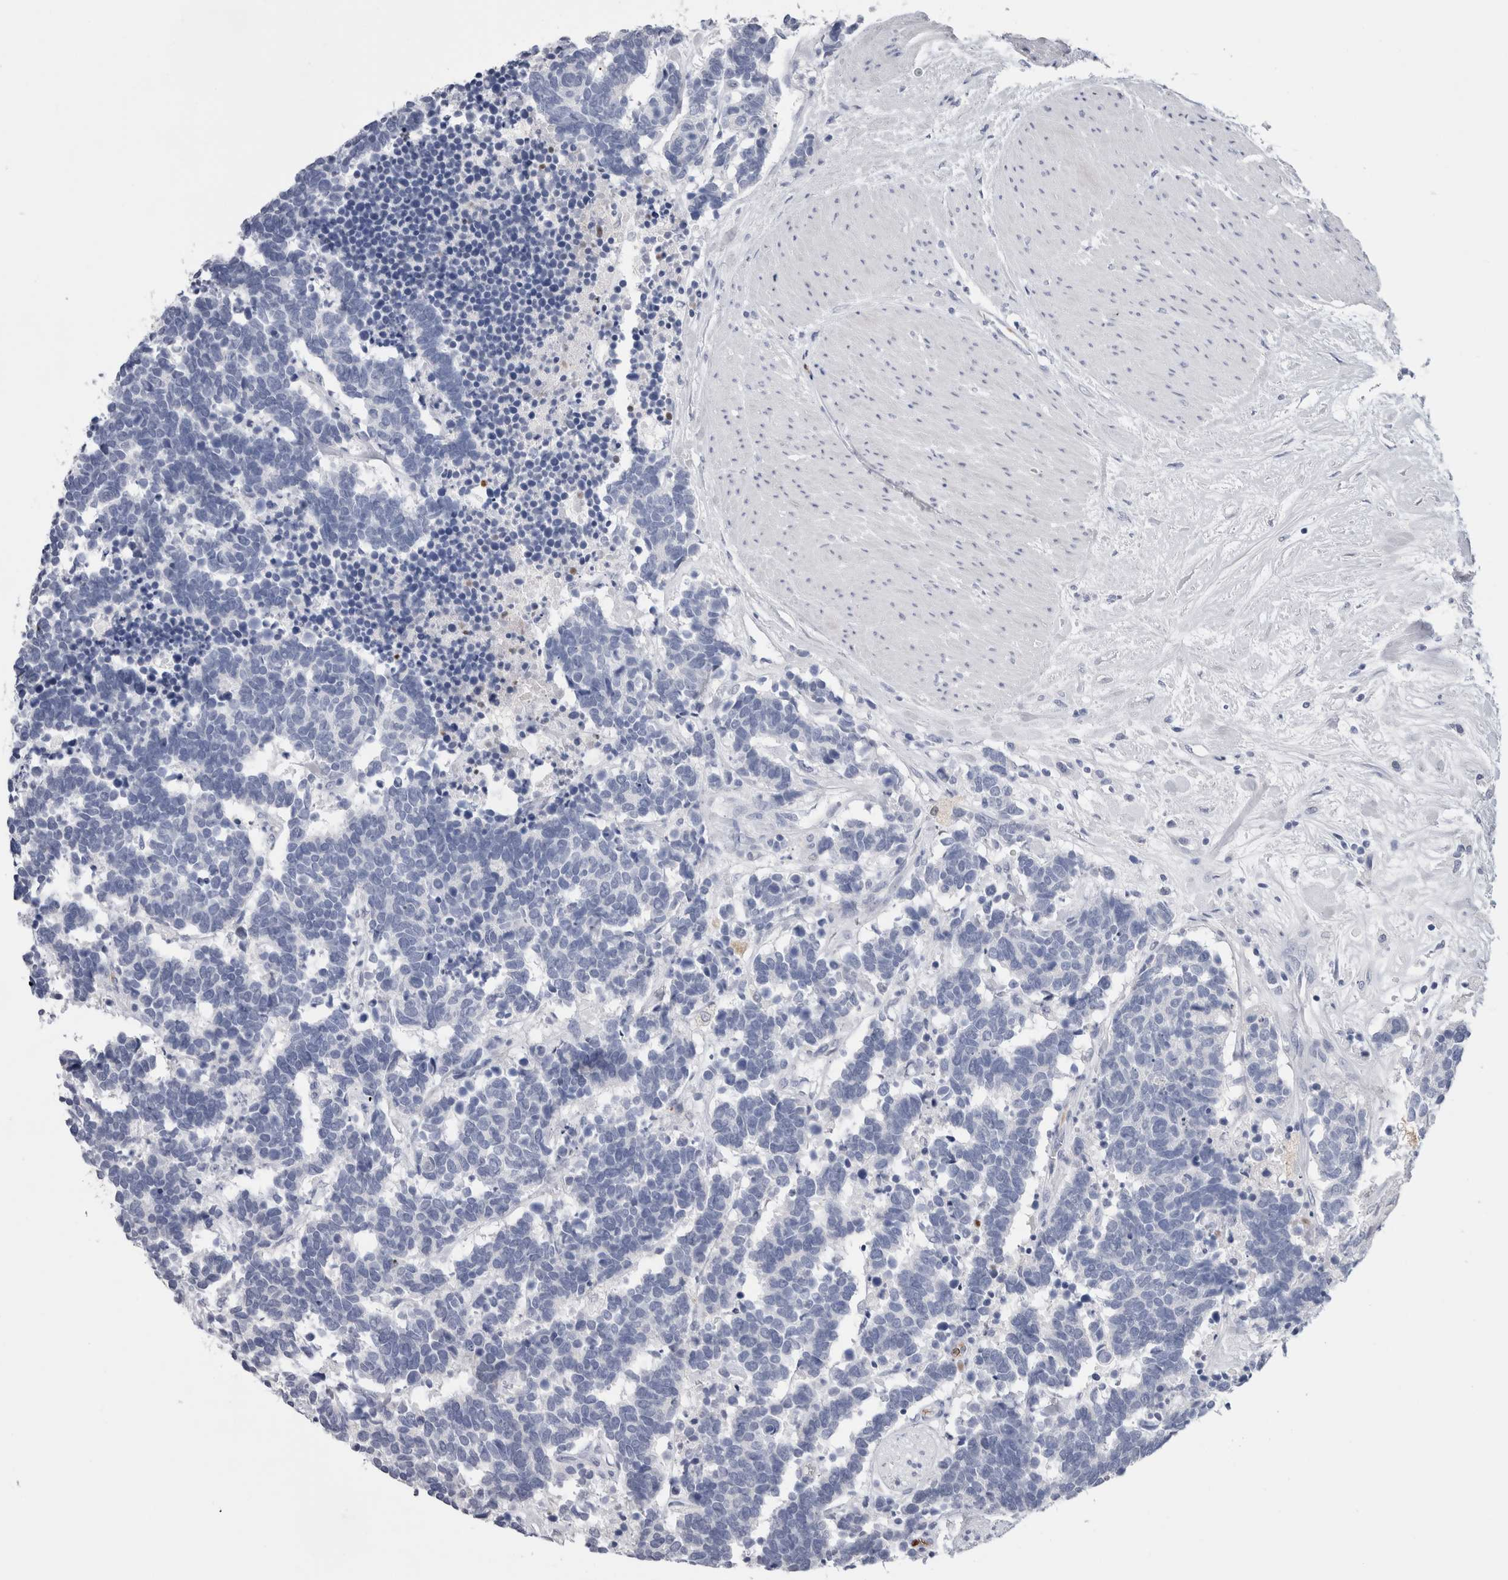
{"staining": {"intensity": "negative", "quantity": "none", "location": "none"}, "tissue": "carcinoid", "cell_type": "Tumor cells", "image_type": "cancer", "snomed": [{"axis": "morphology", "description": "Carcinoma, NOS"}, {"axis": "morphology", "description": "Carcinoid, malignant, NOS"}, {"axis": "topography", "description": "Urinary bladder"}], "caption": "There is no significant positivity in tumor cells of carcinoid.", "gene": "FABP4", "patient": {"sex": "male", "age": 57}}